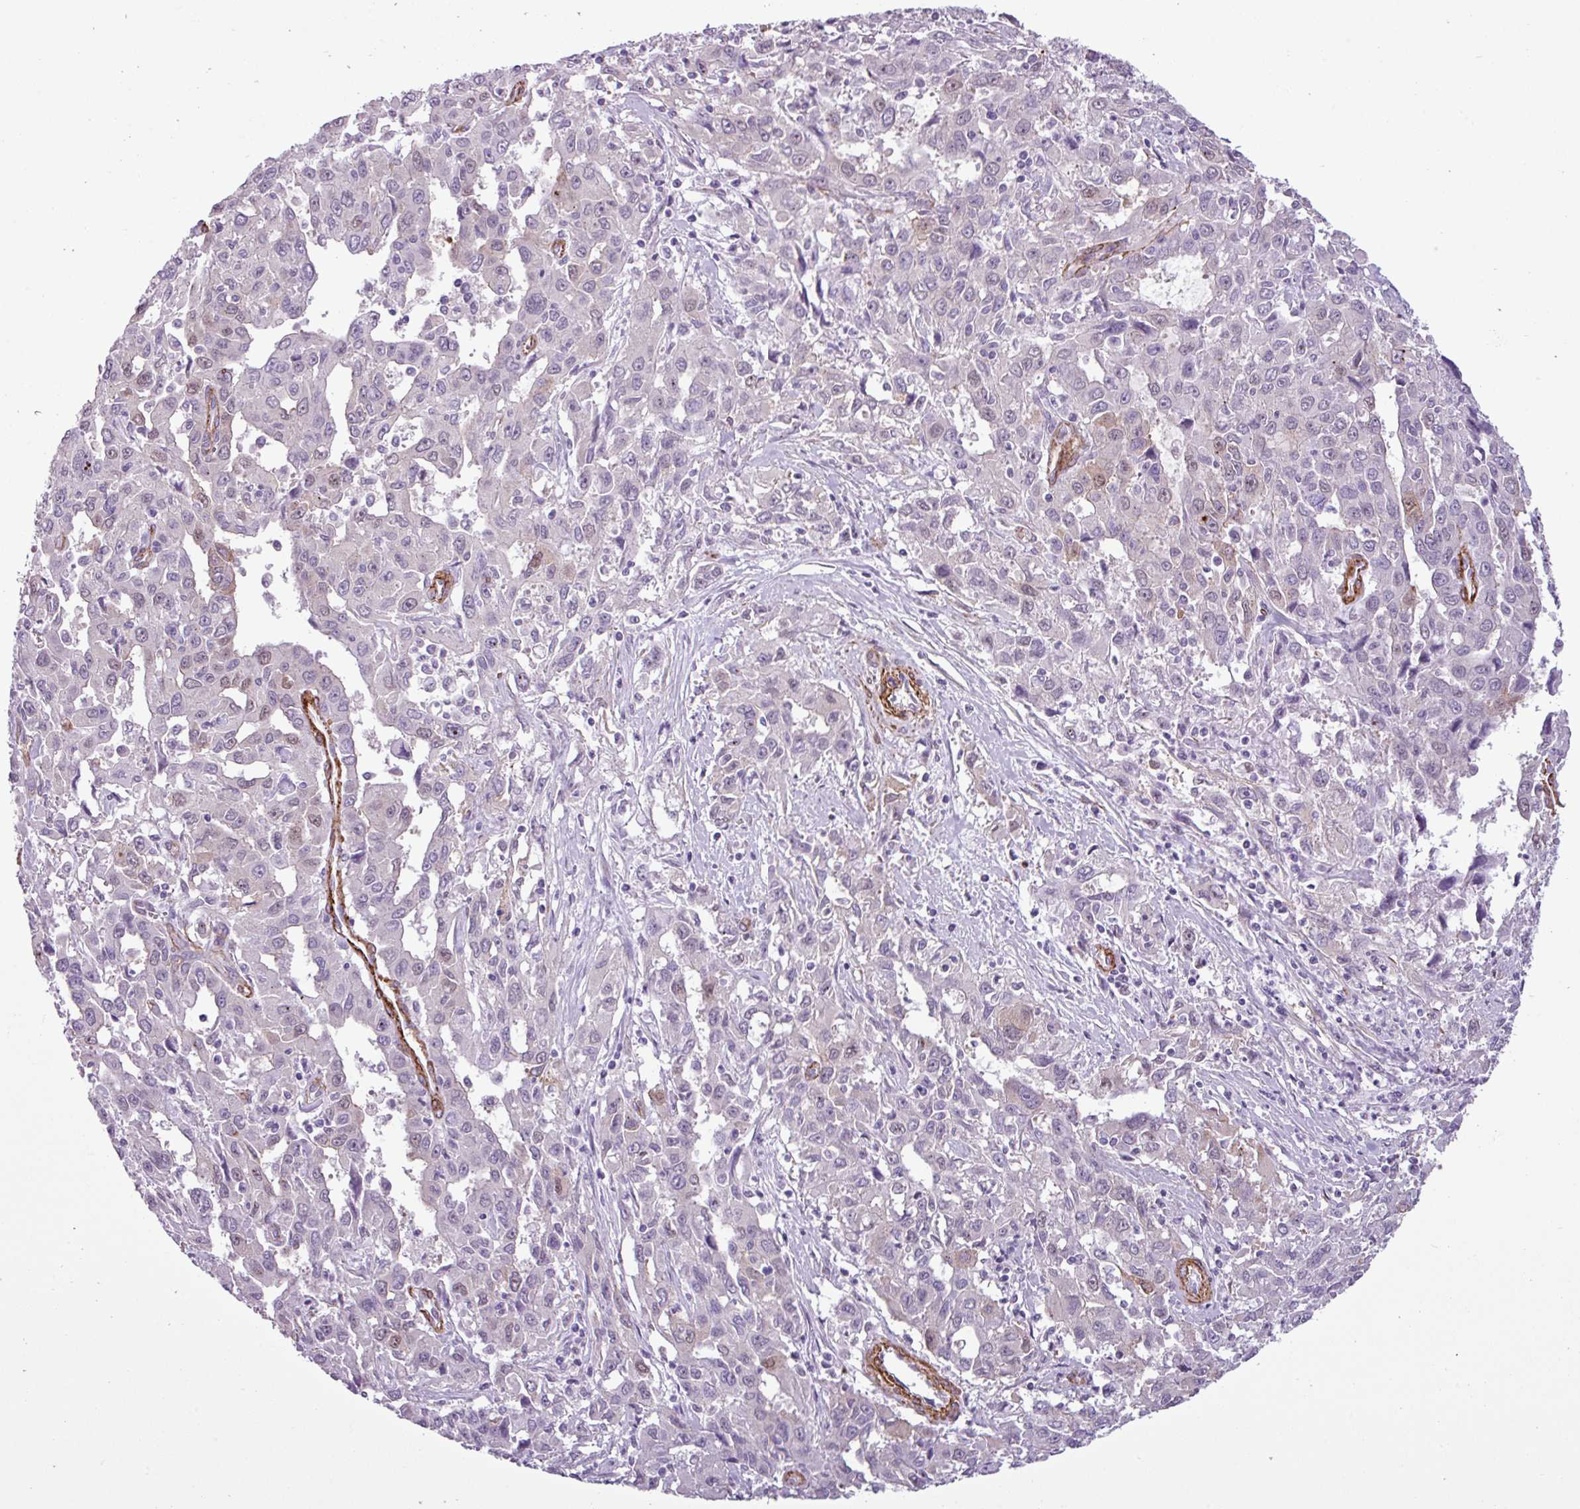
{"staining": {"intensity": "weak", "quantity": "<25%", "location": "nuclear"}, "tissue": "liver cancer", "cell_type": "Tumor cells", "image_type": "cancer", "snomed": [{"axis": "morphology", "description": "Carcinoma, Hepatocellular, NOS"}, {"axis": "topography", "description": "Liver"}], "caption": "Liver cancer (hepatocellular carcinoma) was stained to show a protein in brown. There is no significant positivity in tumor cells.", "gene": "ATP10A", "patient": {"sex": "male", "age": 63}}